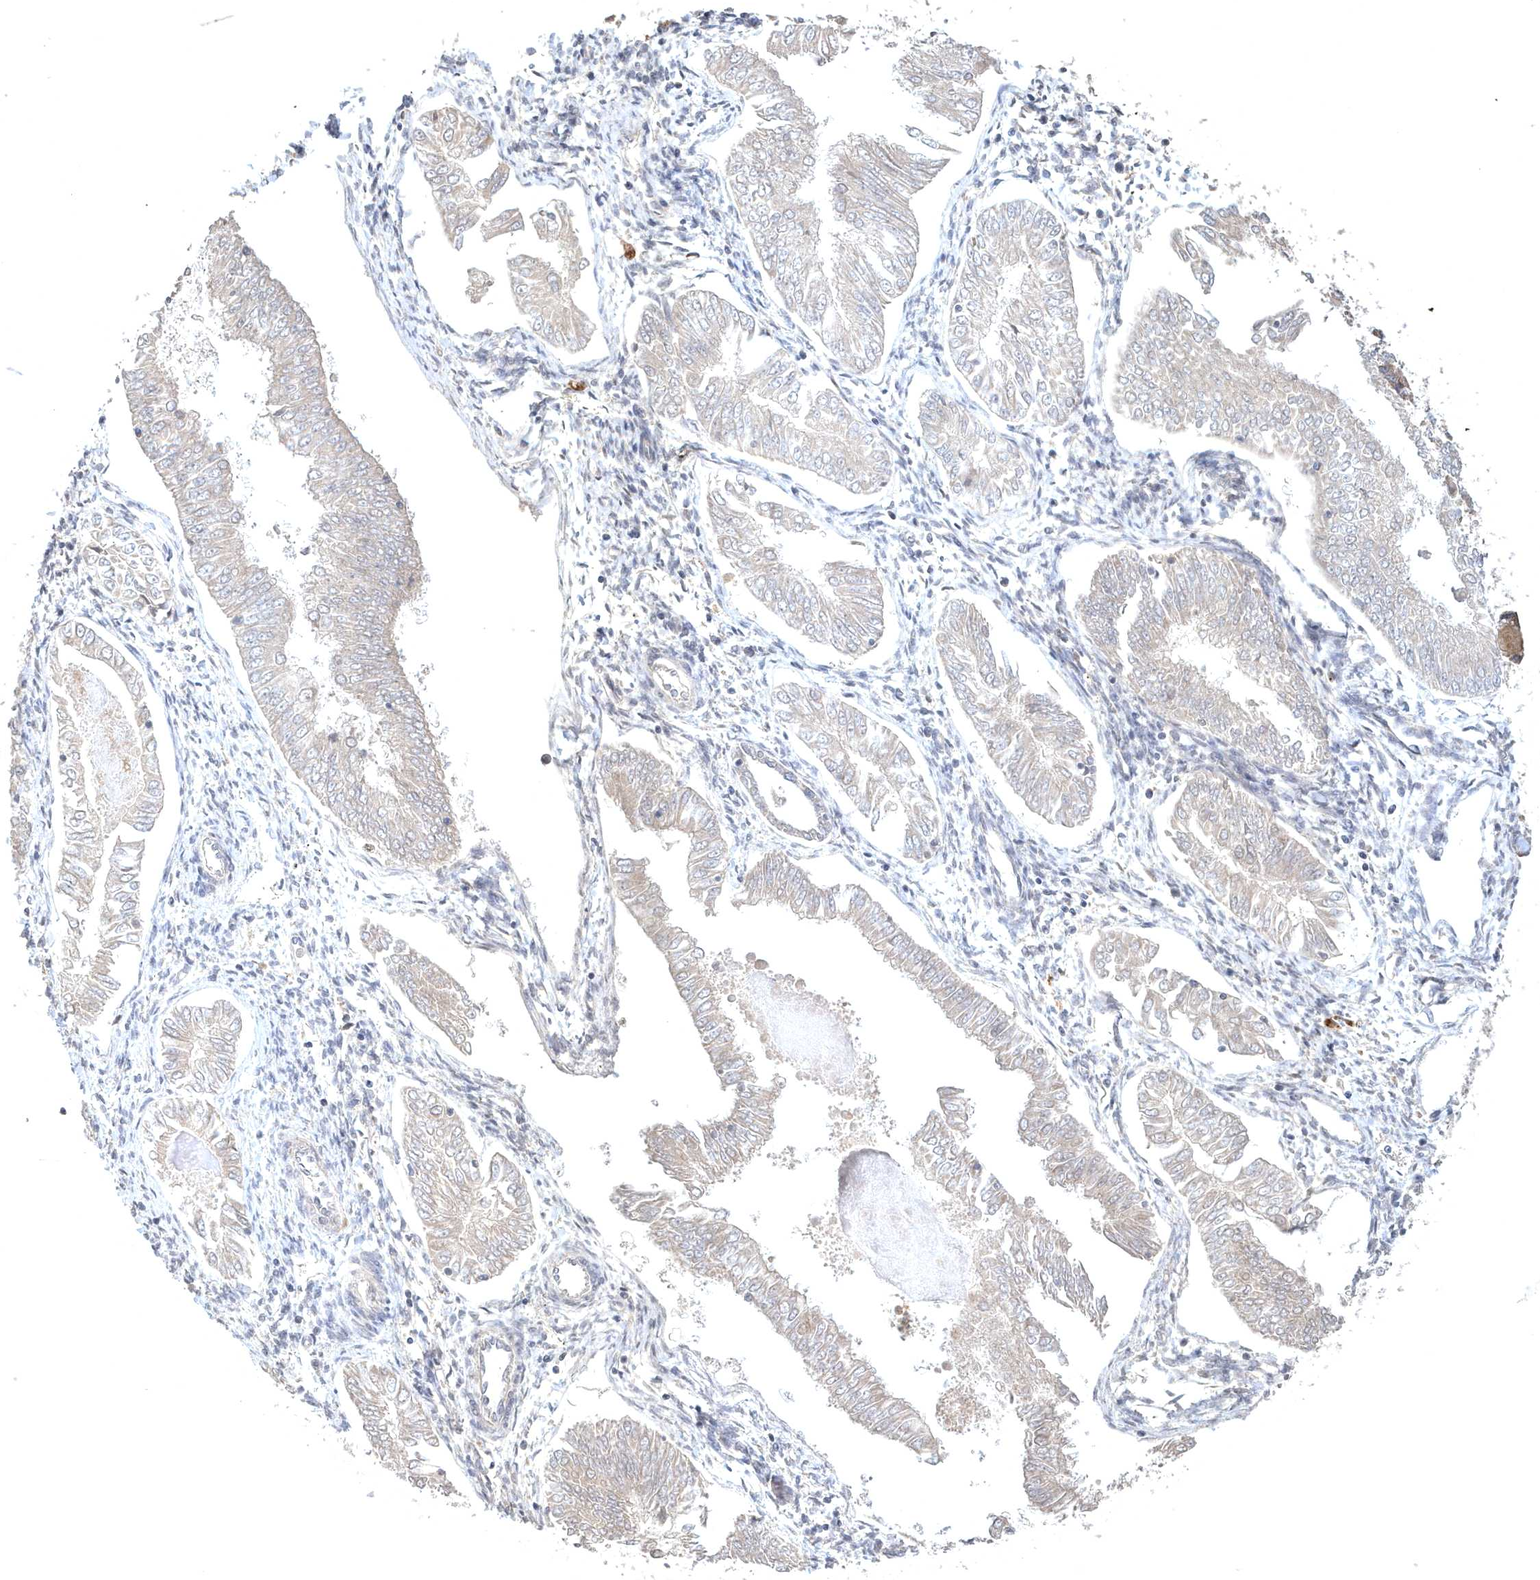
{"staining": {"intensity": "negative", "quantity": "none", "location": "none"}, "tissue": "endometrial cancer", "cell_type": "Tumor cells", "image_type": "cancer", "snomed": [{"axis": "morphology", "description": "Adenocarcinoma, NOS"}, {"axis": "topography", "description": "Endometrium"}], "caption": "This photomicrograph is of endometrial adenocarcinoma stained with immunohistochemistry (IHC) to label a protein in brown with the nuclei are counter-stained blue. There is no expression in tumor cells. (DAB (3,3'-diaminobenzidine) IHC with hematoxylin counter stain).", "gene": "HMGCS1", "patient": {"sex": "female", "age": 53}}